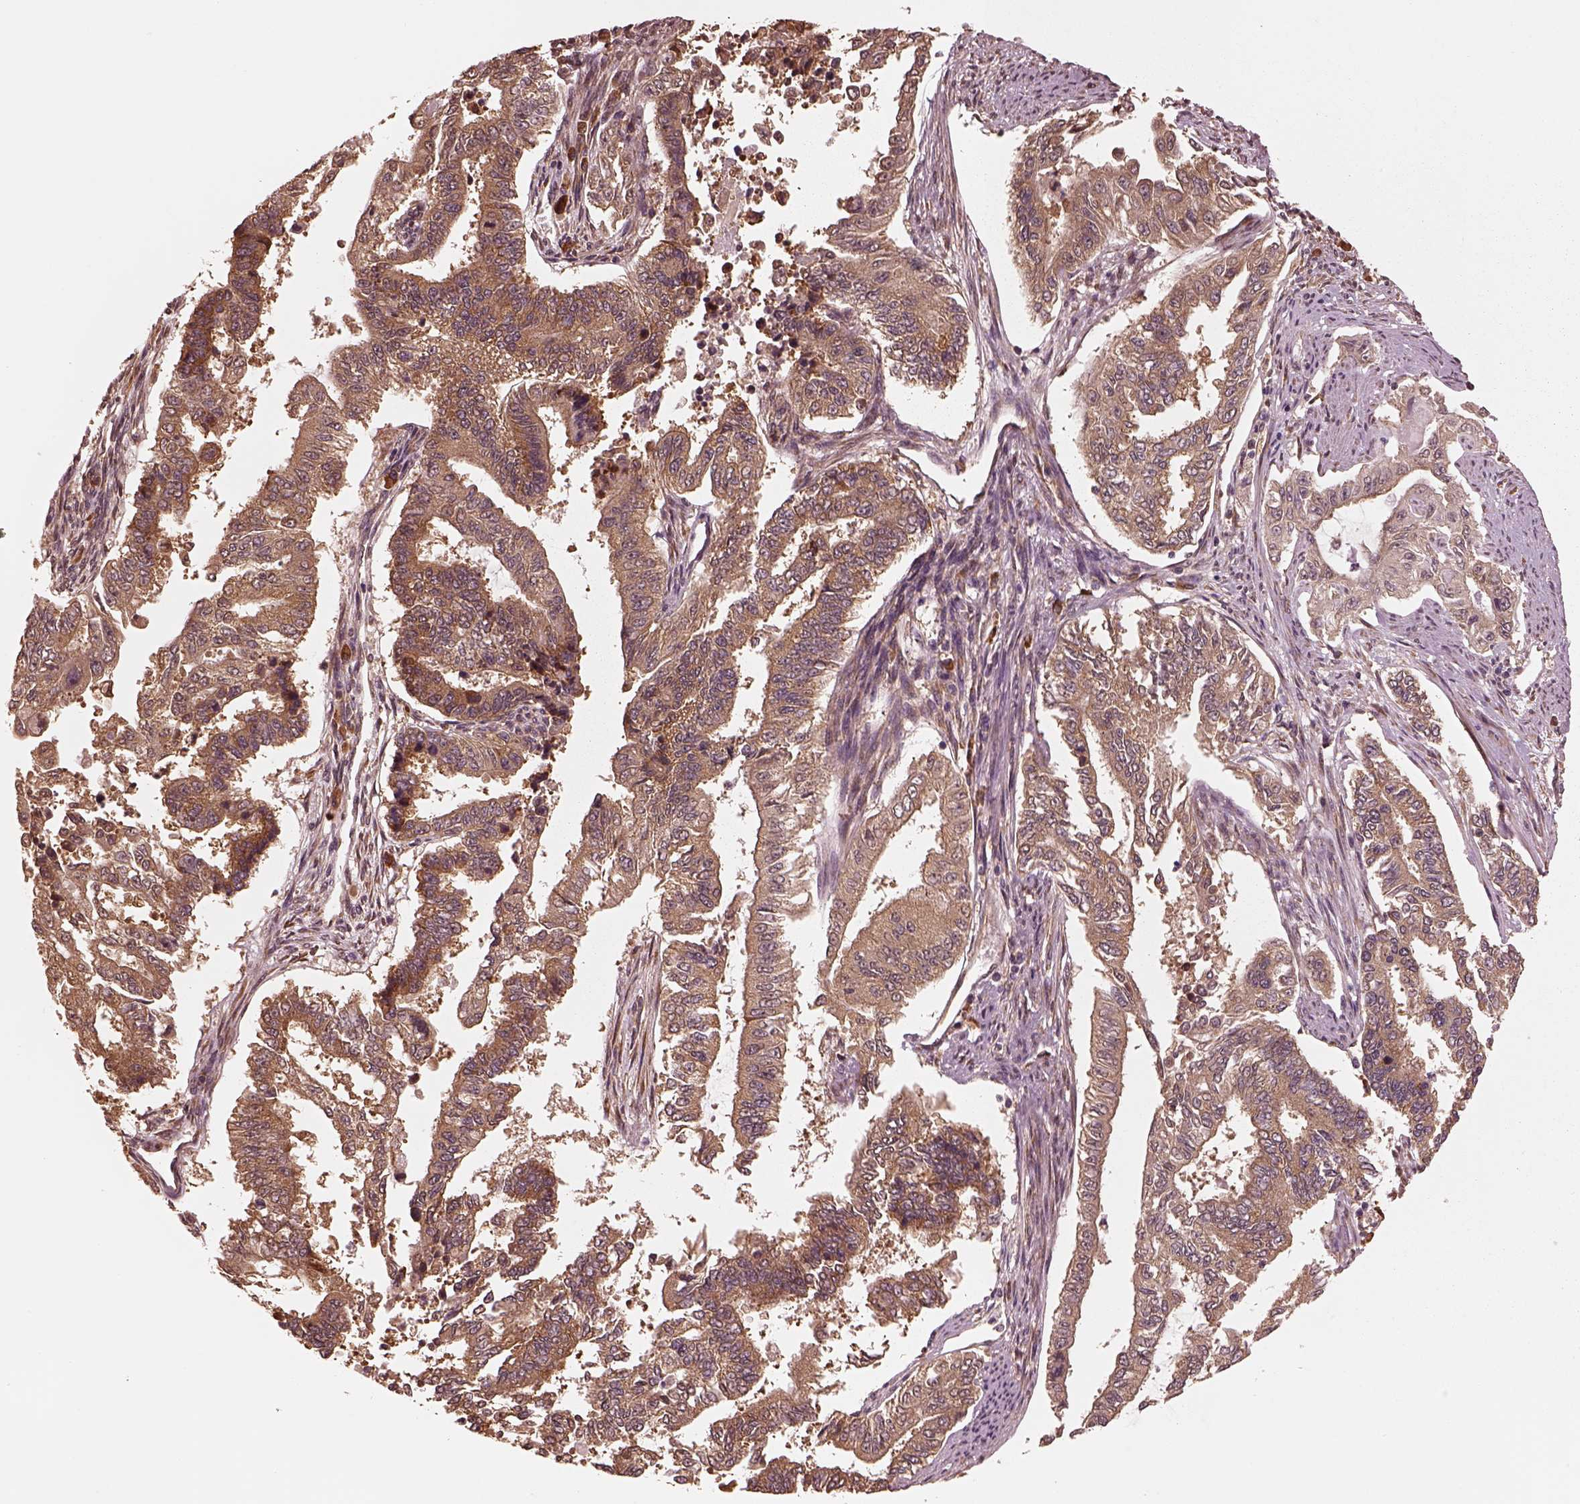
{"staining": {"intensity": "moderate", "quantity": ">75%", "location": "cytoplasmic/membranous"}, "tissue": "endometrial cancer", "cell_type": "Tumor cells", "image_type": "cancer", "snomed": [{"axis": "morphology", "description": "Adenocarcinoma, NOS"}, {"axis": "topography", "description": "Uterus"}], "caption": "The histopathology image demonstrates immunohistochemical staining of endometrial adenocarcinoma. There is moderate cytoplasmic/membranous positivity is identified in approximately >75% of tumor cells.", "gene": "RPS5", "patient": {"sex": "female", "age": 59}}